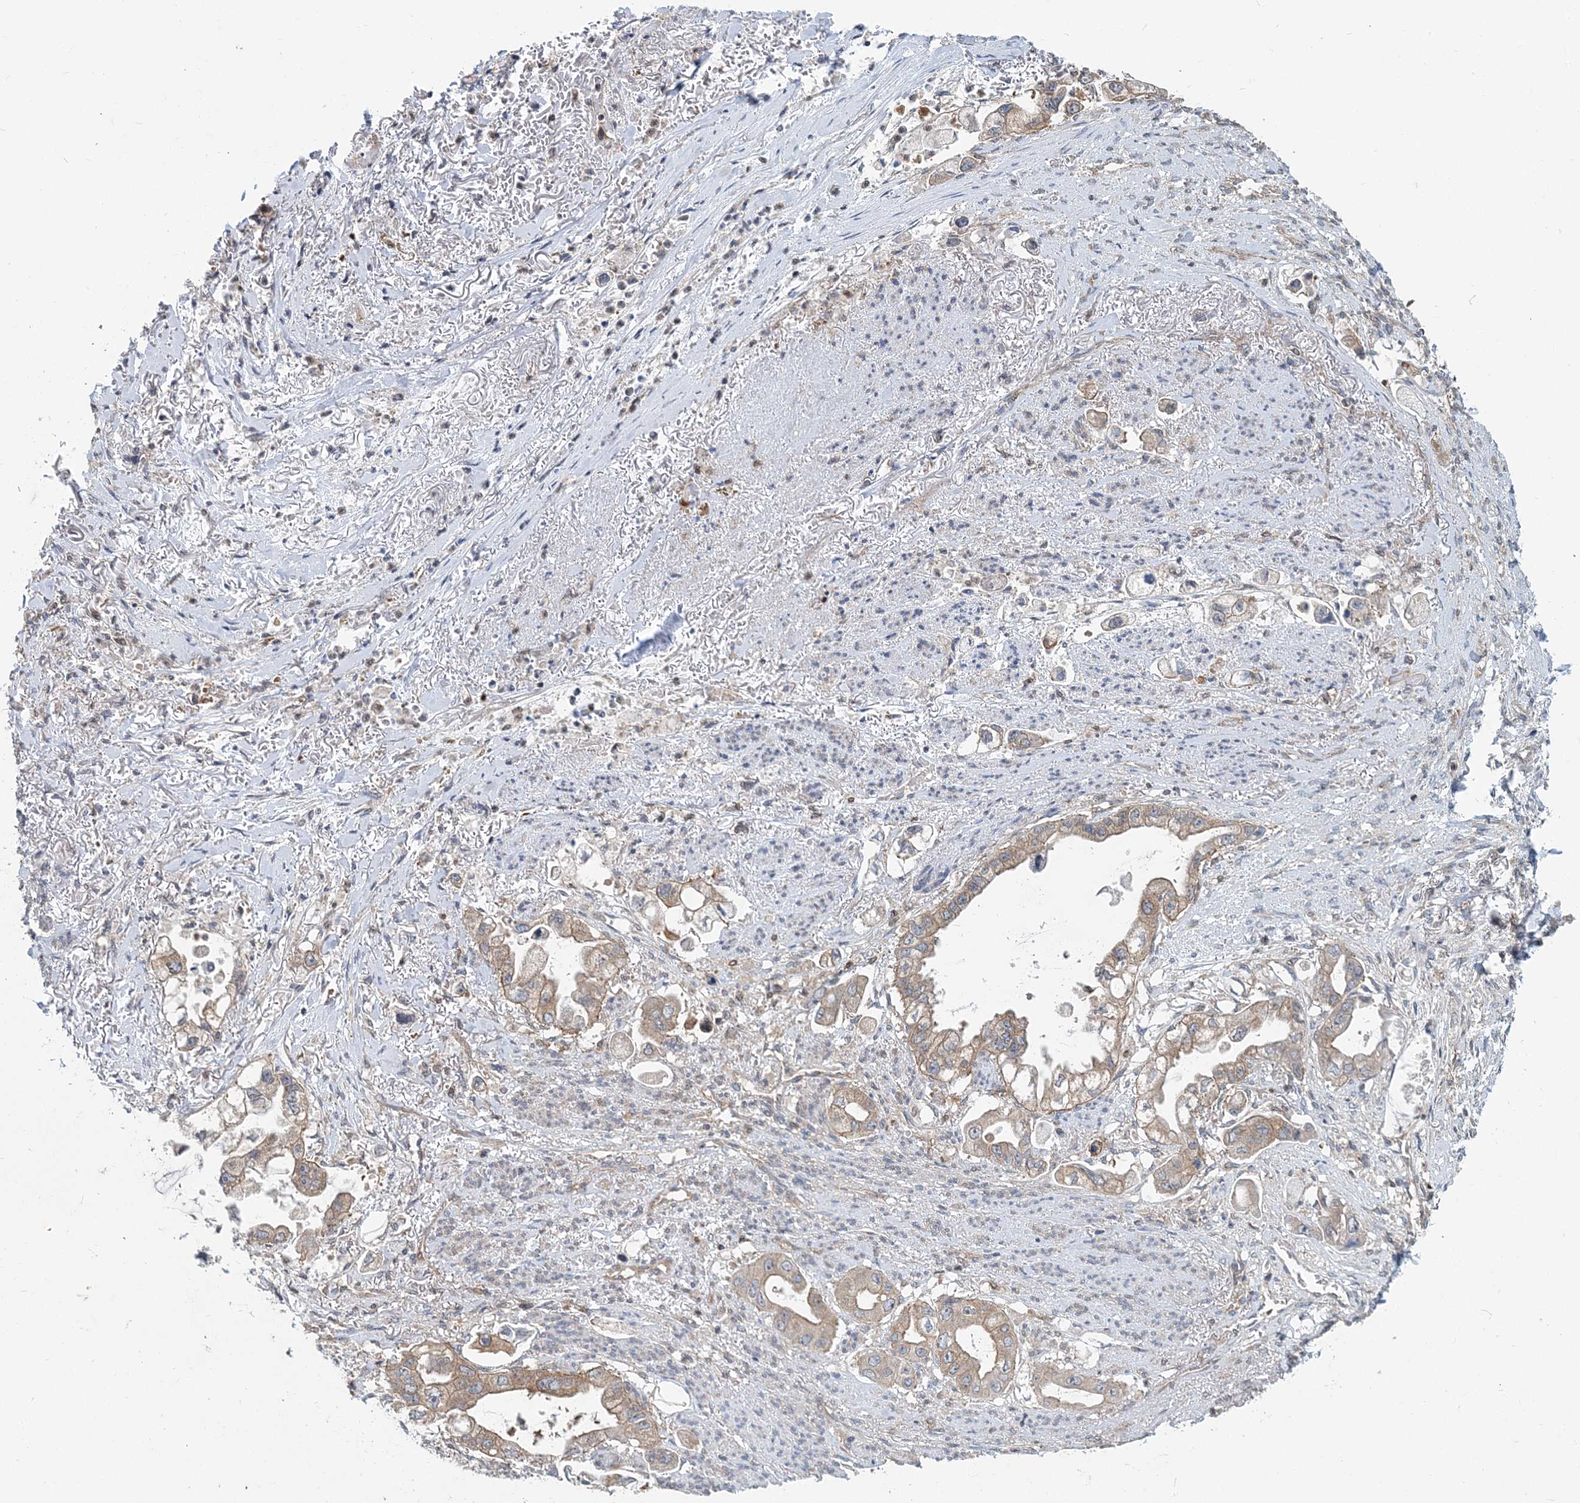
{"staining": {"intensity": "moderate", "quantity": ">75%", "location": "cytoplasmic/membranous"}, "tissue": "stomach cancer", "cell_type": "Tumor cells", "image_type": "cancer", "snomed": [{"axis": "morphology", "description": "Adenocarcinoma, NOS"}, {"axis": "topography", "description": "Stomach"}], "caption": "Protein staining exhibits moderate cytoplasmic/membranous expression in about >75% of tumor cells in stomach cancer (adenocarcinoma).", "gene": "MOB4", "patient": {"sex": "male", "age": 62}}